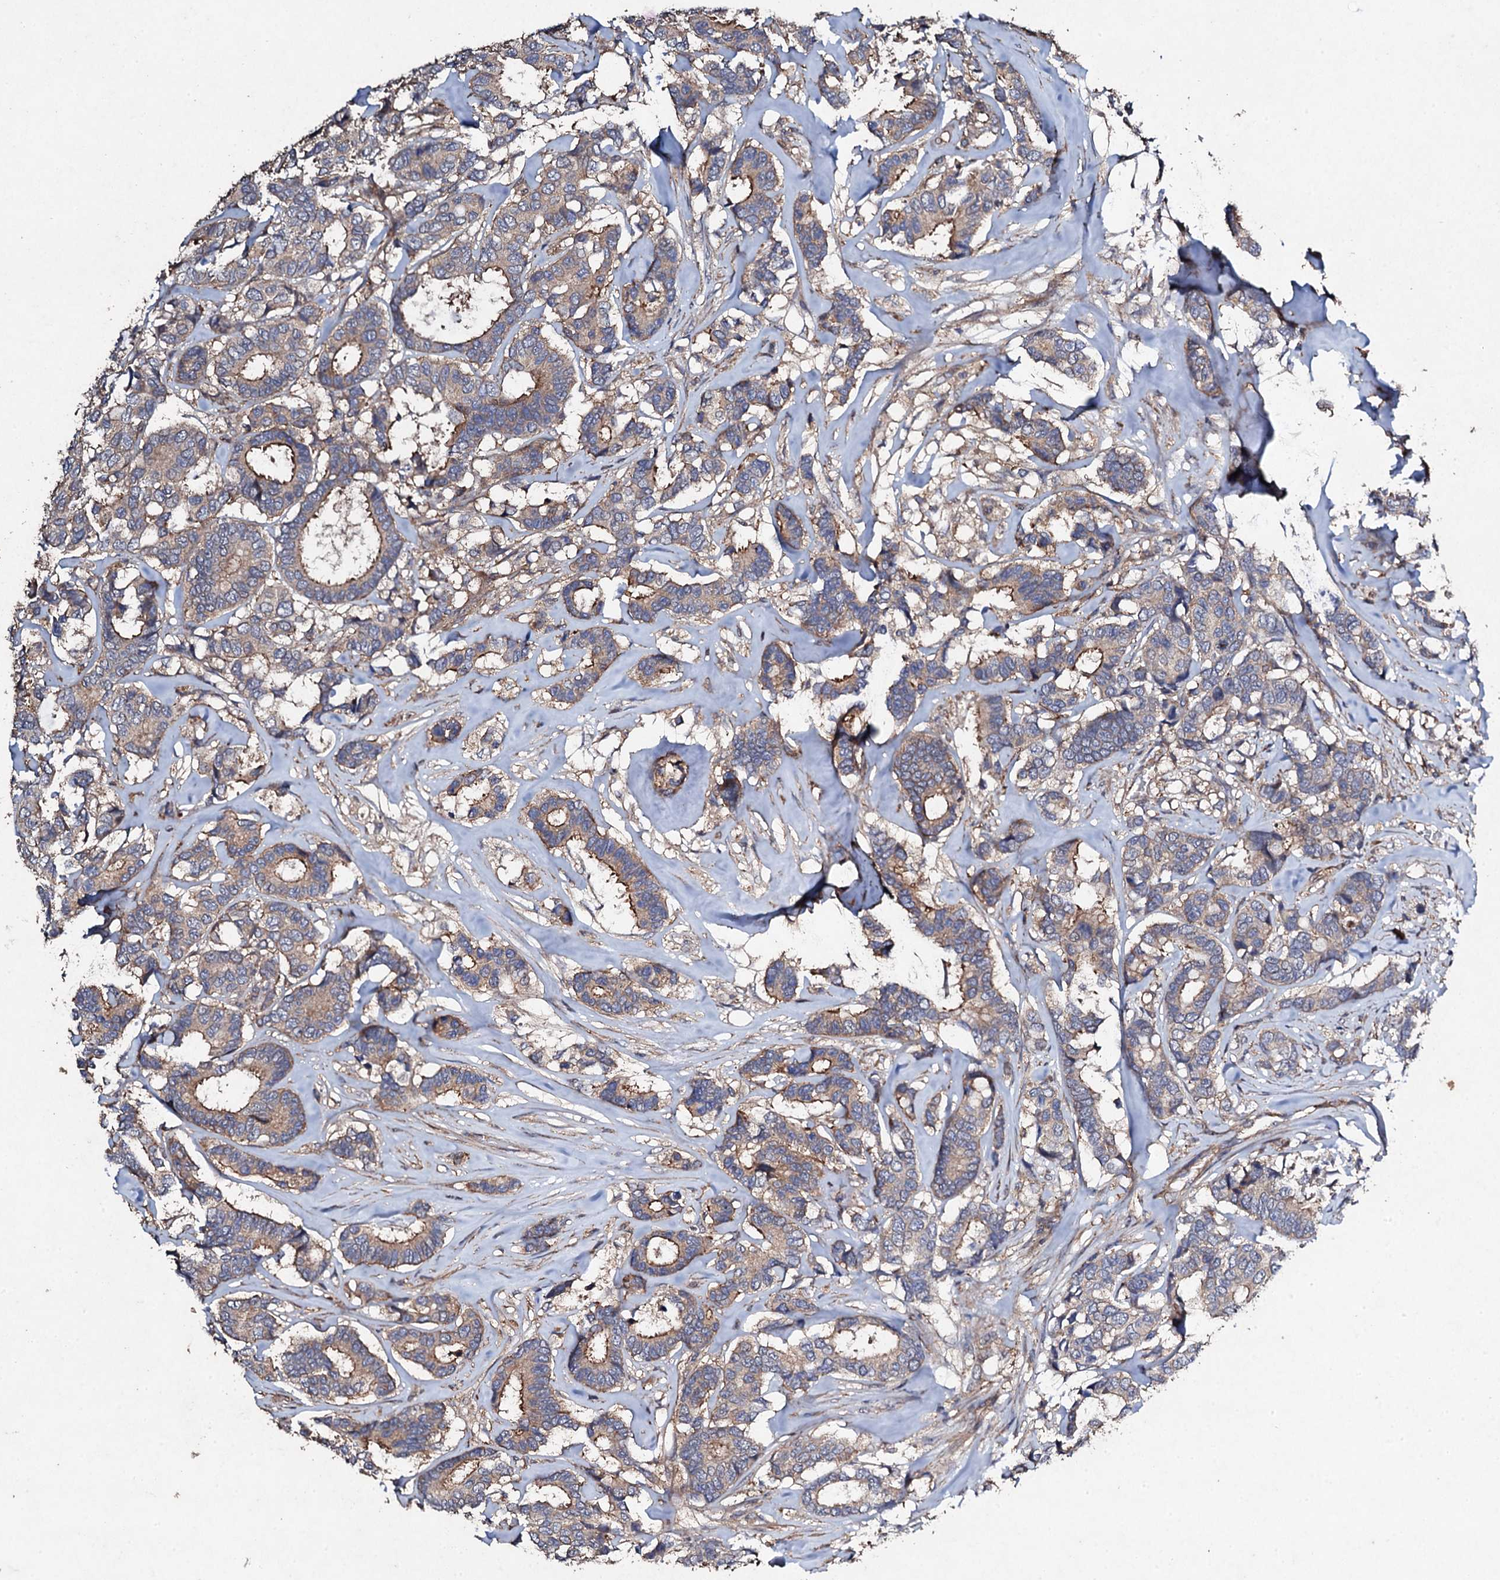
{"staining": {"intensity": "moderate", "quantity": ">75%", "location": "cytoplasmic/membranous"}, "tissue": "breast cancer", "cell_type": "Tumor cells", "image_type": "cancer", "snomed": [{"axis": "morphology", "description": "Duct carcinoma"}, {"axis": "topography", "description": "Breast"}], "caption": "A high-resolution photomicrograph shows immunohistochemistry staining of breast cancer (infiltrating ductal carcinoma), which demonstrates moderate cytoplasmic/membranous positivity in approximately >75% of tumor cells.", "gene": "MOCOS", "patient": {"sex": "female", "age": 87}}